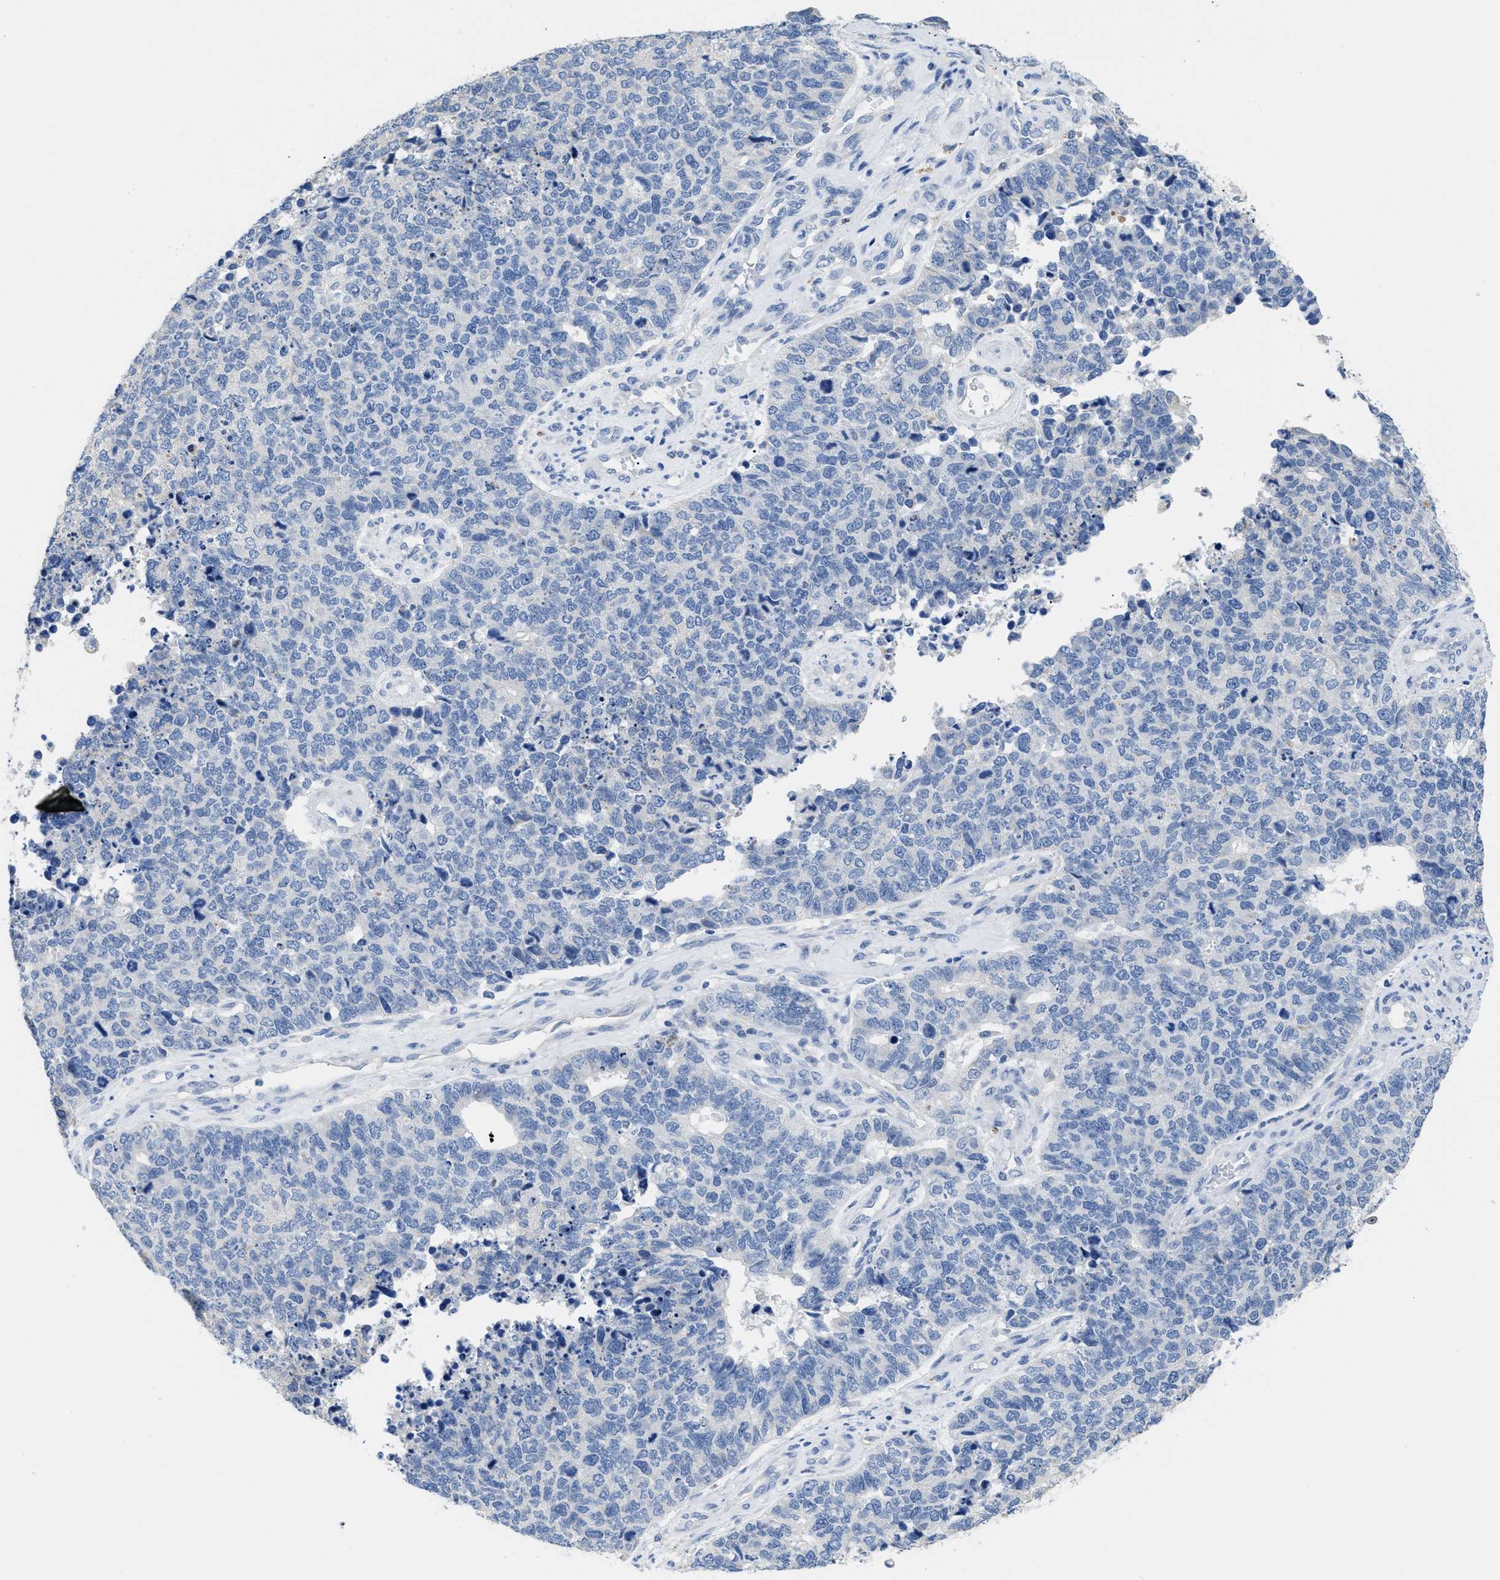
{"staining": {"intensity": "negative", "quantity": "none", "location": "none"}, "tissue": "cervical cancer", "cell_type": "Tumor cells", "image_type": "cancer", "snomed": [{"axis": "morphology", "description": "Squamous cell carcinoma, NOS"}, {"axis": "topography", "description": "Cervix"}], "caption": "Micrograph shows no significant protein positivity in tumor cells of cervical cancer (squamous cell carcinoma).", "gene": "APOBEC2", "patient": {"sex": "female", "age": 63}}